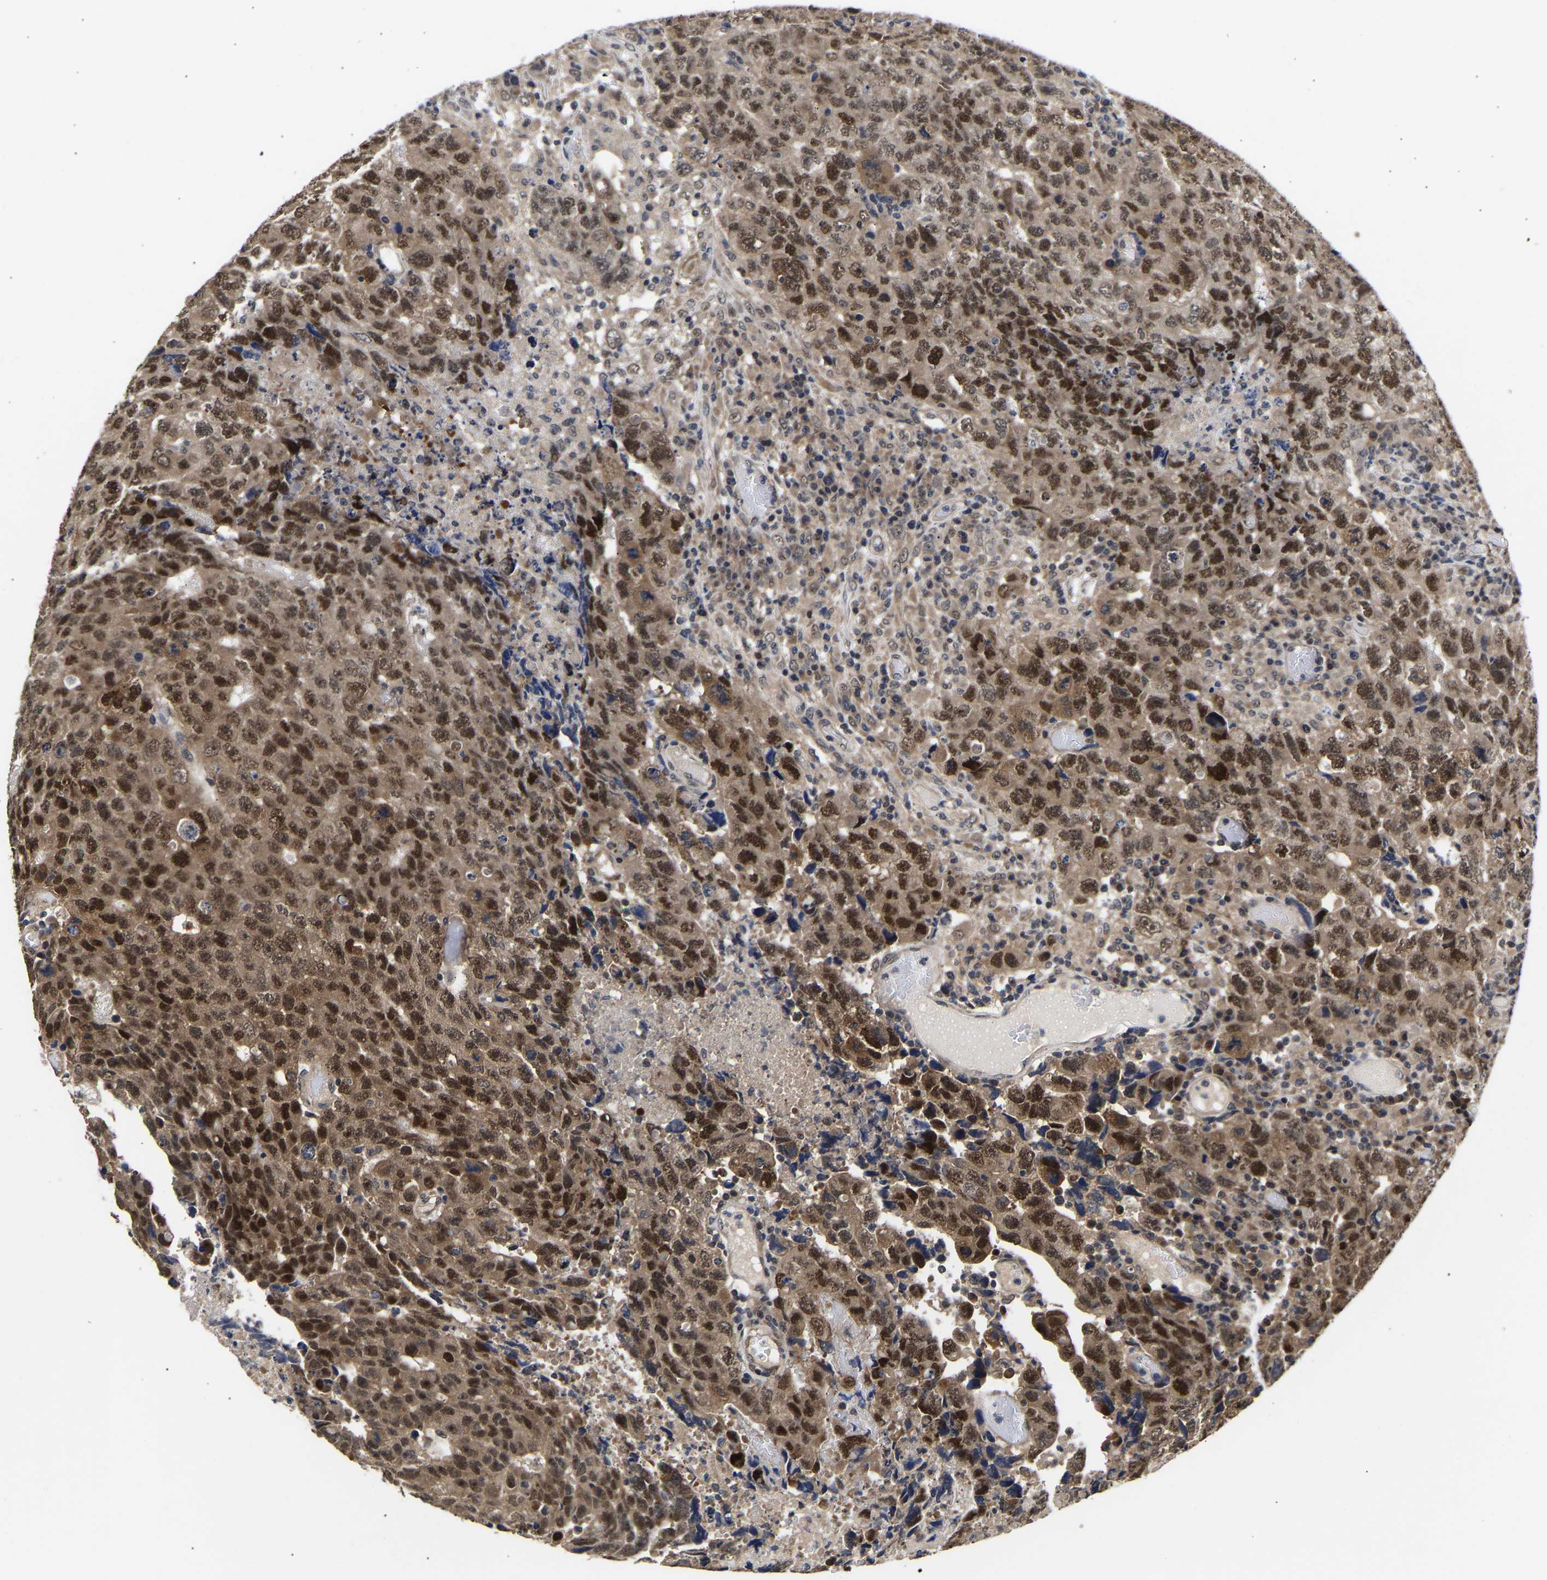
{"staining": {"intensity": "strong", "quantity": ">75%", "location": "cytoplasmic/membranous,nuclear"}, "tissue": "testis cancer", "cell_type": "Tumor cells", "image_type": "cancer", "snomed": [{"axis": "morphology", "description": "Necrosis, NOS"}, {"axis": "morphology", "description": "Carcinoma, Embryonal, NOS"}, {"axis": "topography", "description": "Testis"}], "caption": "Testis embryonal carcinoma stained with DAB IHC displays high levels of strong cytoplasmic/membranous and nuclear staining in approximately >75% of tumor cells. The staining is performed using DAB (3,3'-diaminobenzidine) brown chromogen to label protein expression. The nuclei are counter-stained blue using hematoxylin.", "gene": "METTL16", "patient": {"sex": "male", "age": 19}}